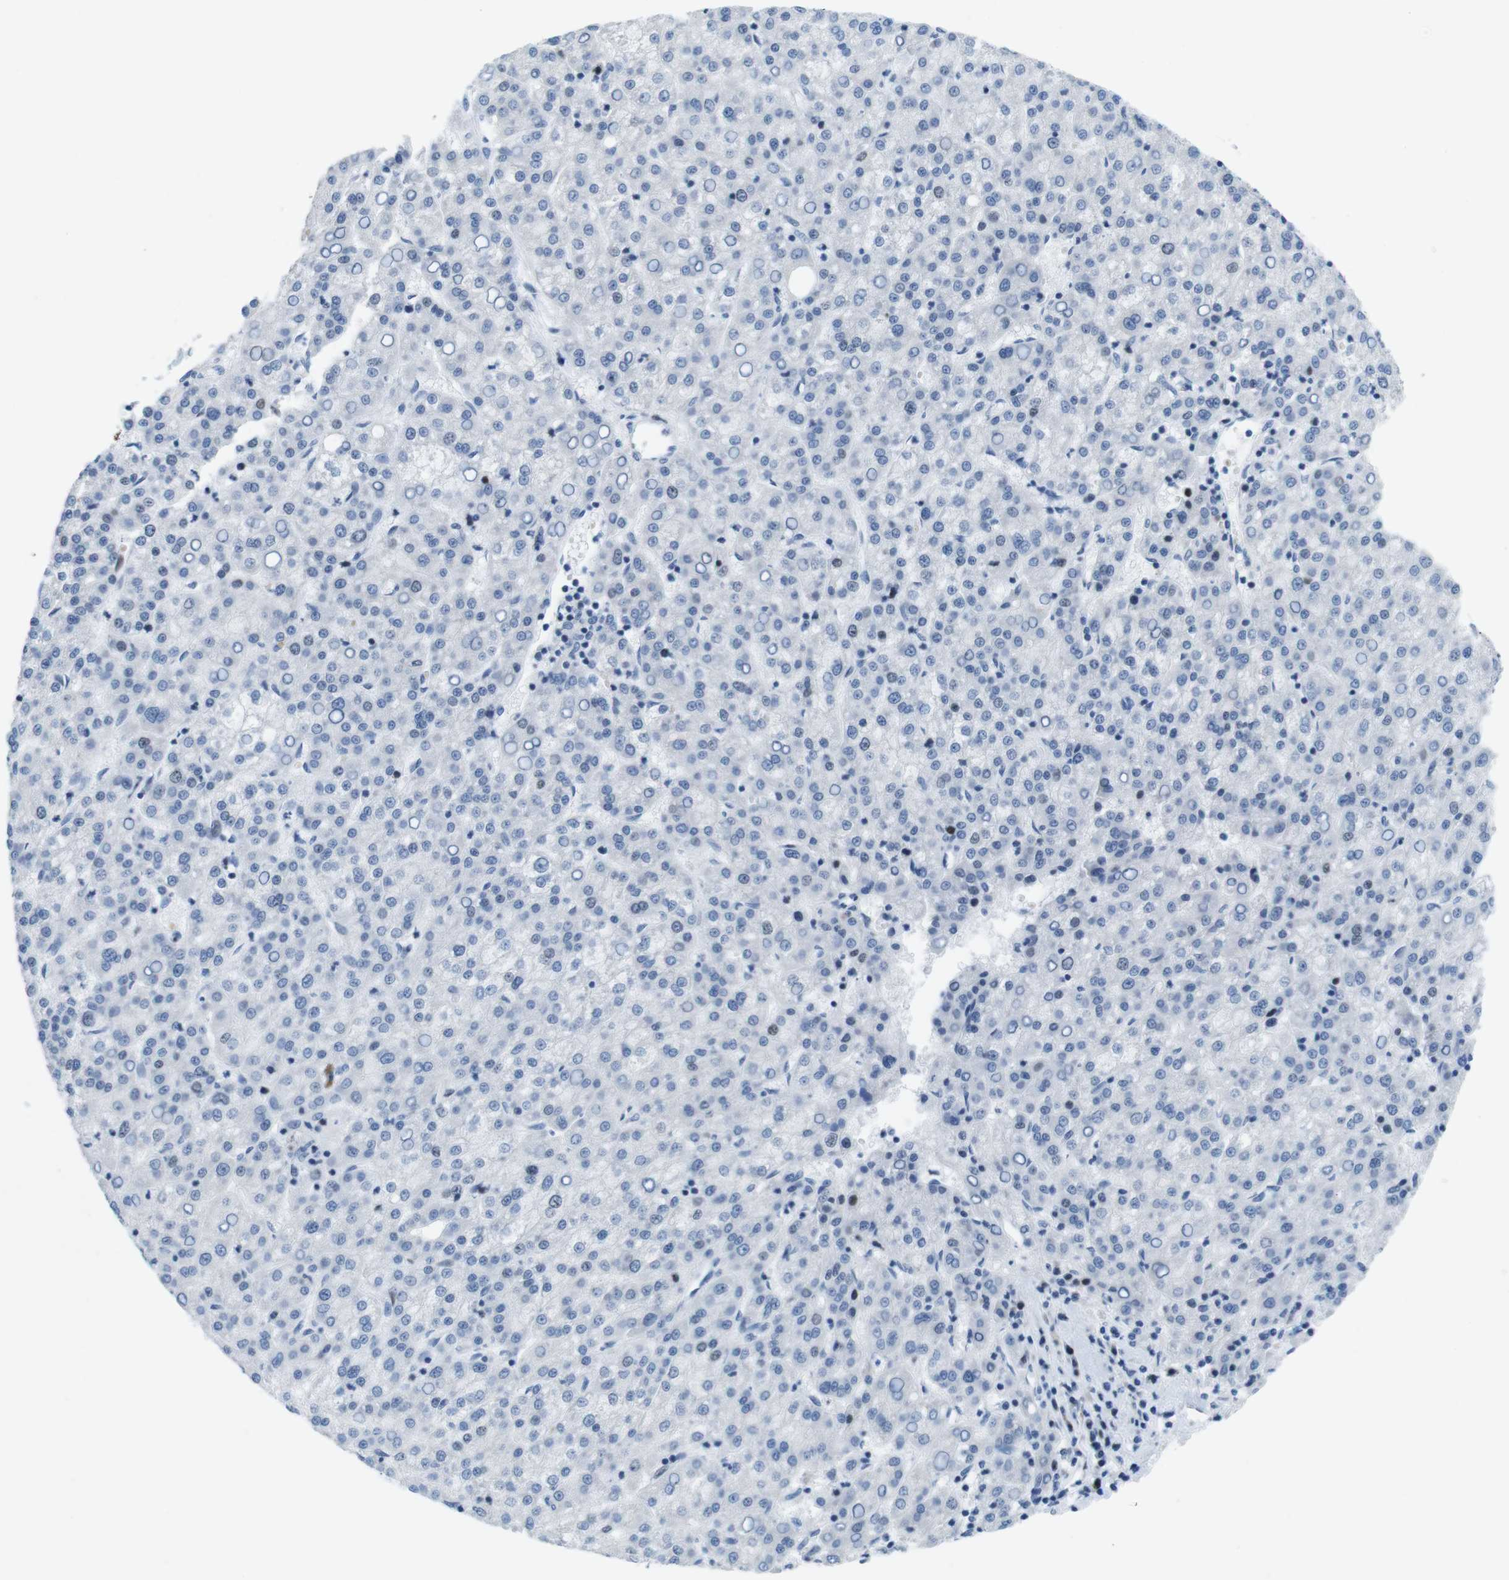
{"staining": {"intensity": "negative", "quantity": "none", "location": "none"}, "tissue": "liver cancer", "cell_type": "Tumor cells", "image_type": "cancer", "snomed": [{"axis": "morphology", "description": "Carcinoma, Hepatocellular, NOS"}, {"axis": "topography", "description": "Liver"}], "caption": "Immunohistochemistry (IHC) micrograph of neoplastic tissue: hepatocellular carcinoma (liver) stained with DAB reveals no significant protein expression in tumor cells. (DAB (3,3'-diaminobenzidine) immunohistochemistry (IHC) with hematoxylin counter stain).", "gene": "CHAF1A", "patient": {"sex": "female", "age": 58}}